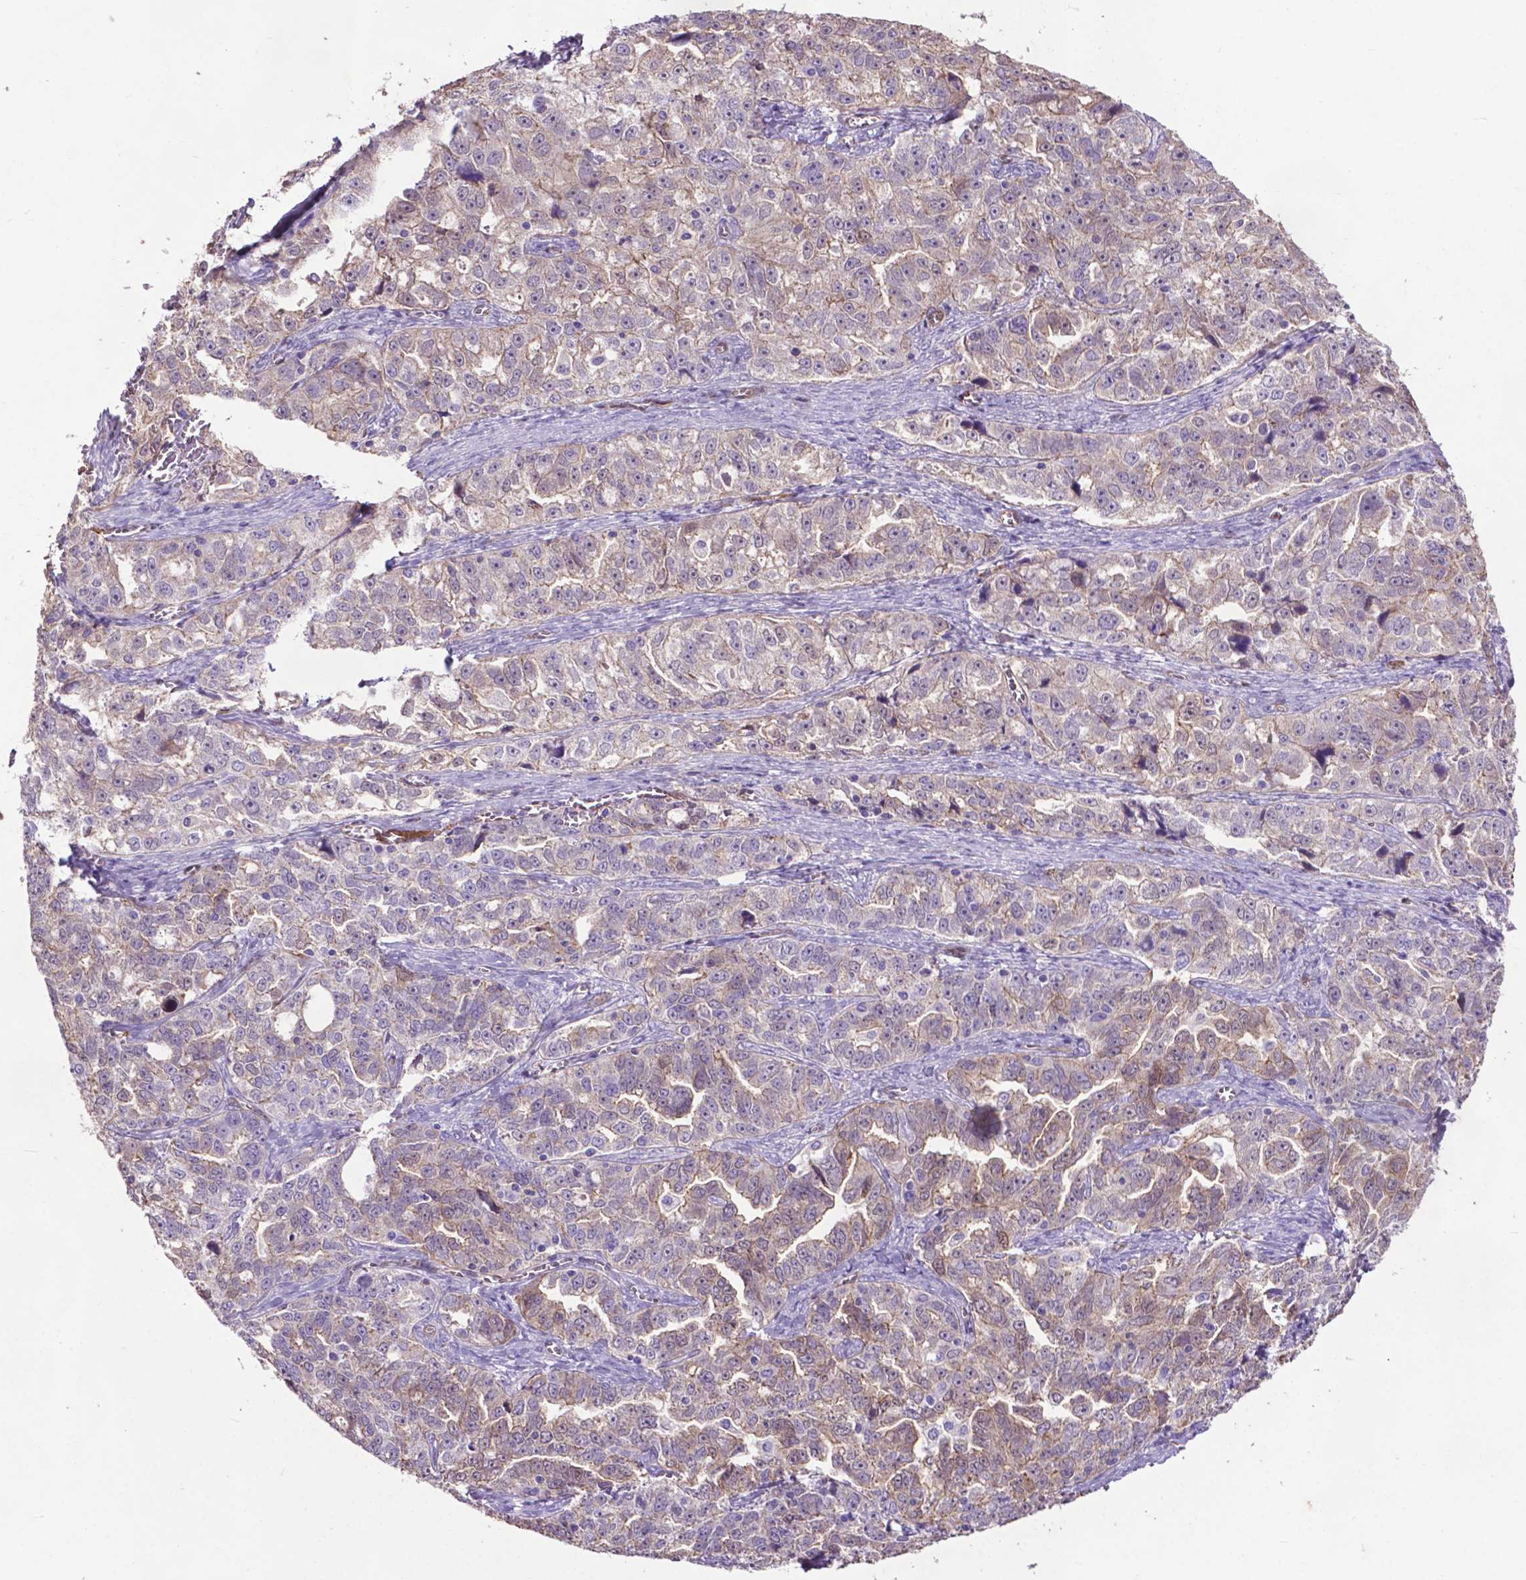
{"staining": {"intensity": "negative", "quantity": "none", "location": "none"}, "tissue": "ovarian cancer", "cell_type": "Tumor cells", "image_type": "cancer", "snomed": [{"axis": "morphology", "description": "Cystadenocarcinoma, serous, NOS"}, {"axis": "topography", "description": "Ovary"}], "caption": "High magnification brightfield microscopy of serous cystadenocarcinoma (ovarian) stained with DAB (brown) and counterstained with hematoxylin (blue): tumor cells show no significant staining.", "gene": "PDLIM1", "patient": {"sex": "female", "age": 51}}